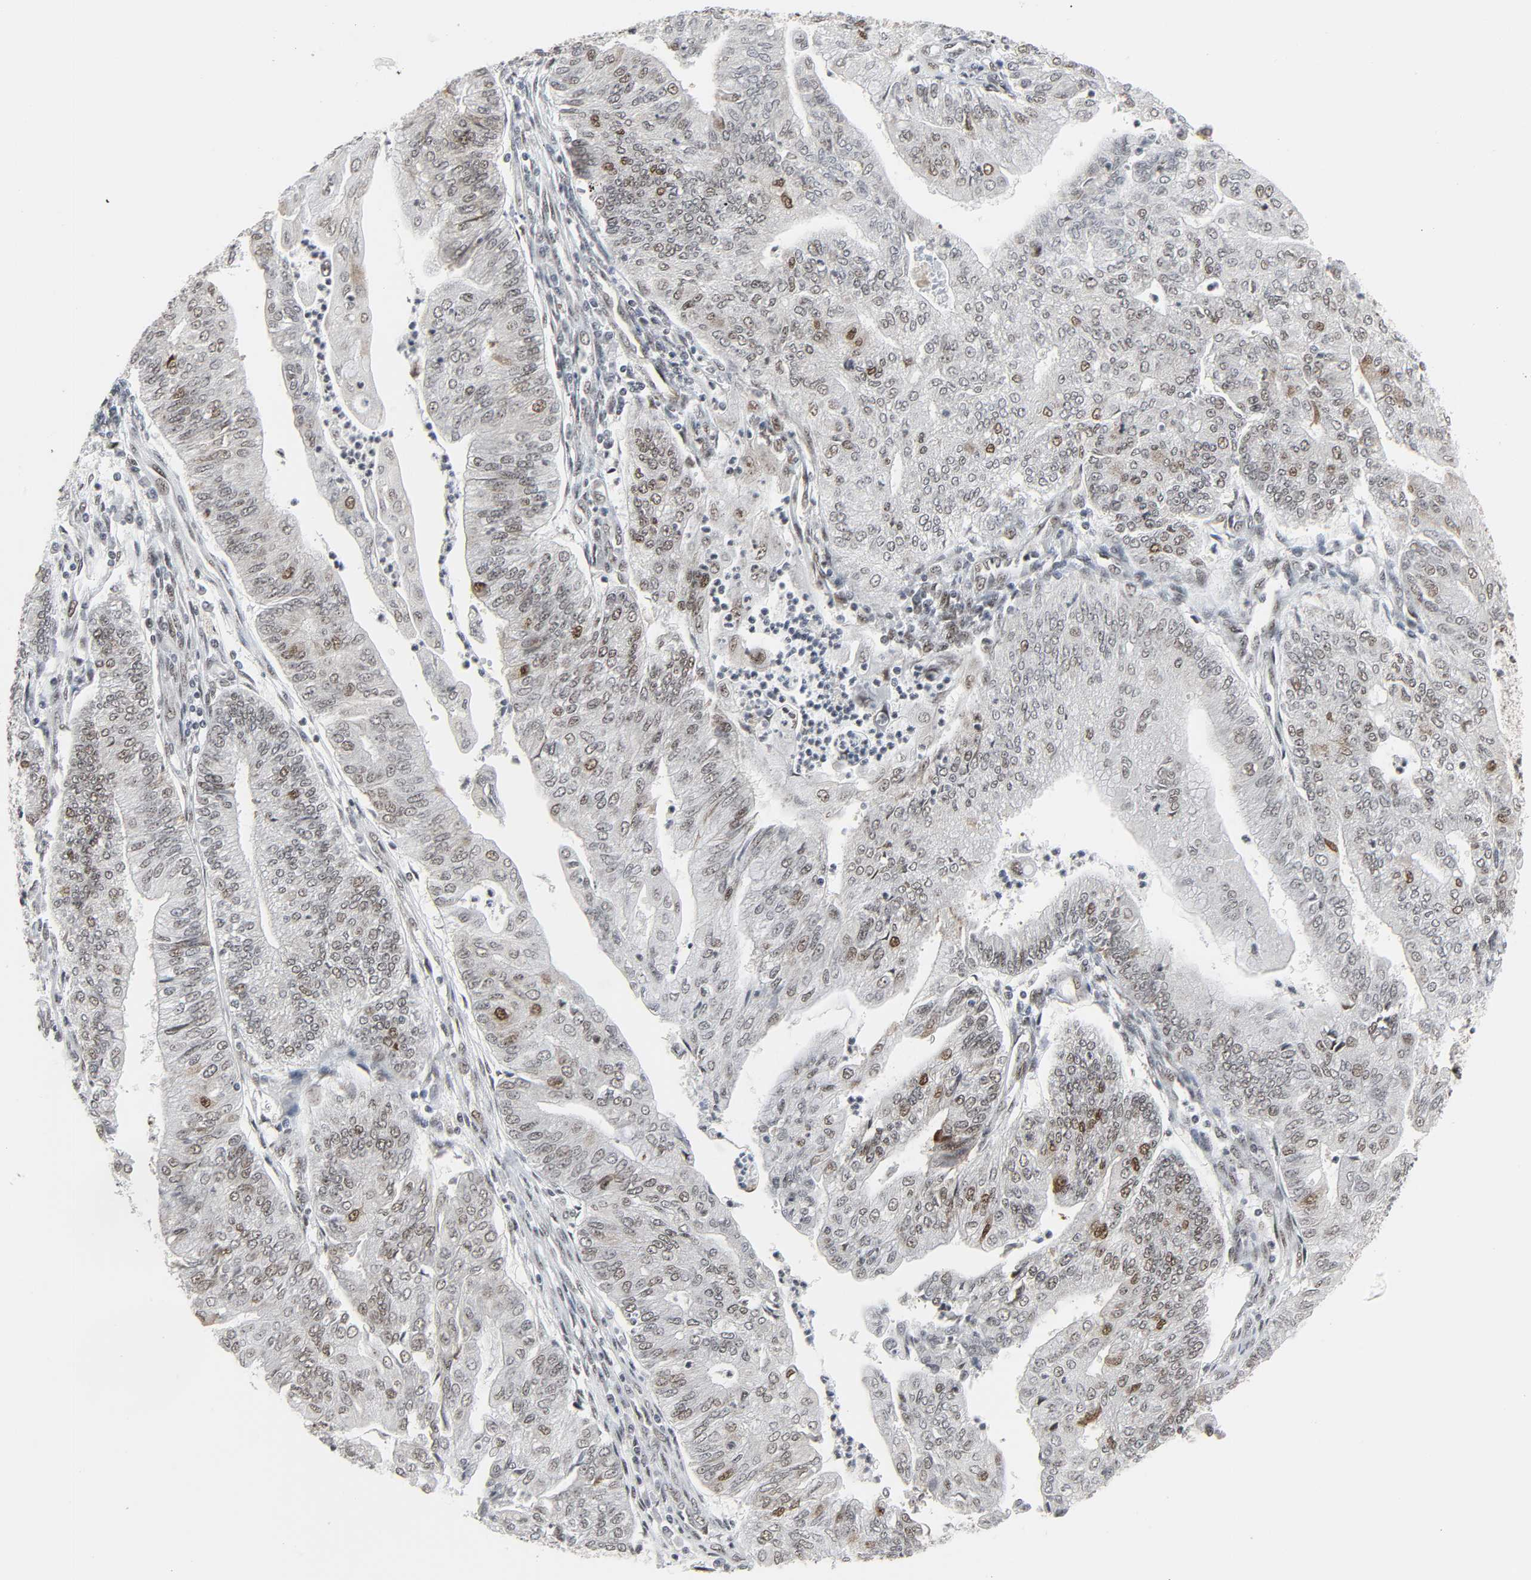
{"staining": {"intensity": "weak", "quantity": ">75%", "location": "nuclear"}, "tissue": "endometrial cancer", "cell_type": "Tumor cells", "image_type": "cancer", "snomed": [{"axis": "morphology", "description": "Adenocarcinoma, NOS"}, {"axis": "topography", "description": "Endometrium"}], "caption": "A low amount of weak nuclear expression is appreciated in approximately >75% of tumor cells in endometrial cancer (adenocarcinoma) tissue.", "gene": "CDK7", "patient": {"sex": "female", "age": 59}}